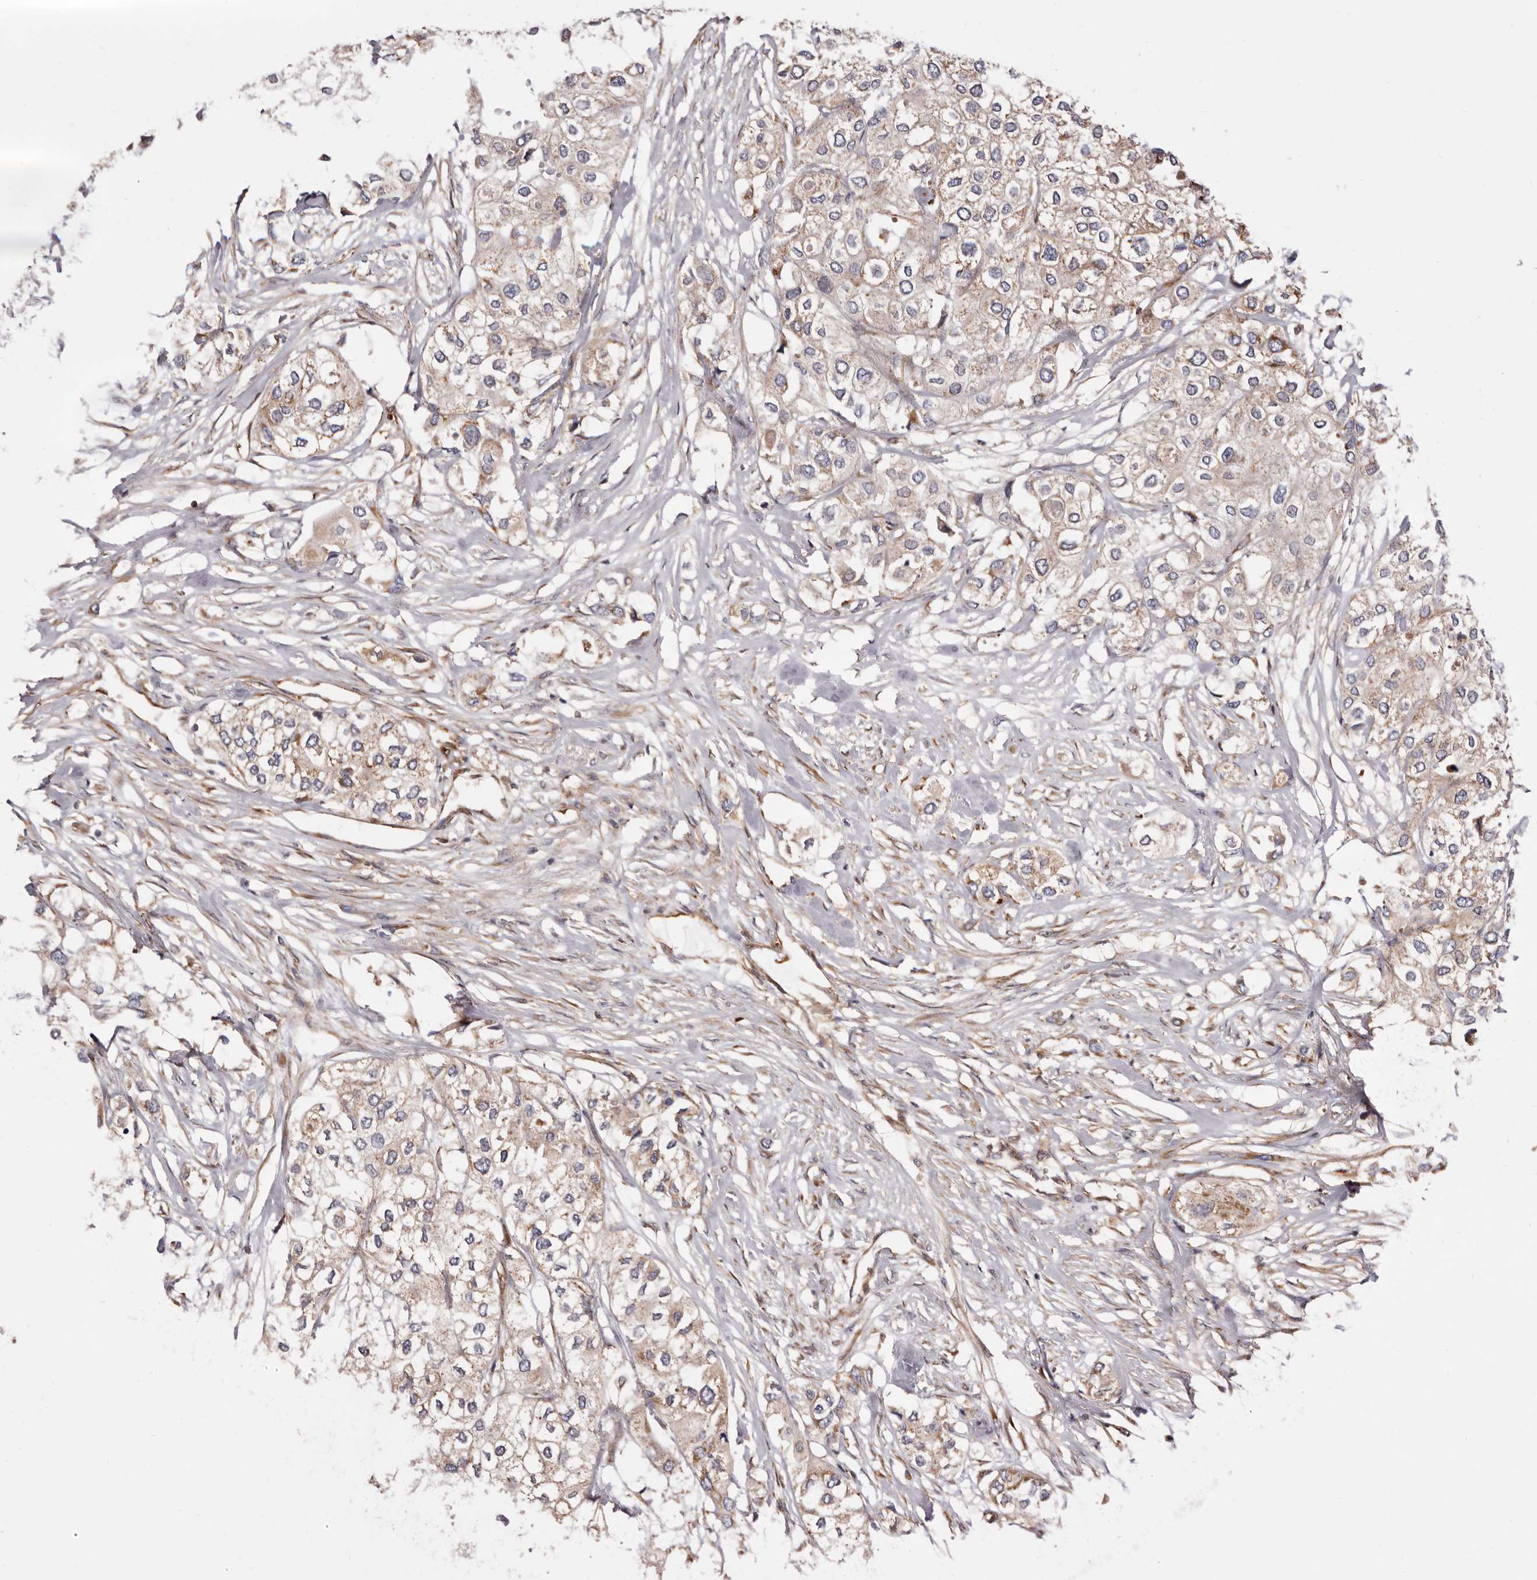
{"staining": {"intensity": "weak", "quantity": "<25%", "location": "cytoplasmic/membranous"}, "tissue": "urothelial cancer", "cell_type": "Tumor cells", "image_type": "cancer", "snomed": [{"axis": "morphology", "description": "Urothelial carcinoma, High grade"}, {"axis": "topography", "description": "Urinary bladder"}], "caption": "DAB immunohistochemical staining of human urothelial cancer demonstrates no significant positivity in tumor cells.", "gene": "COQ8B", "patient": {"sex": "male", "age": 64}}